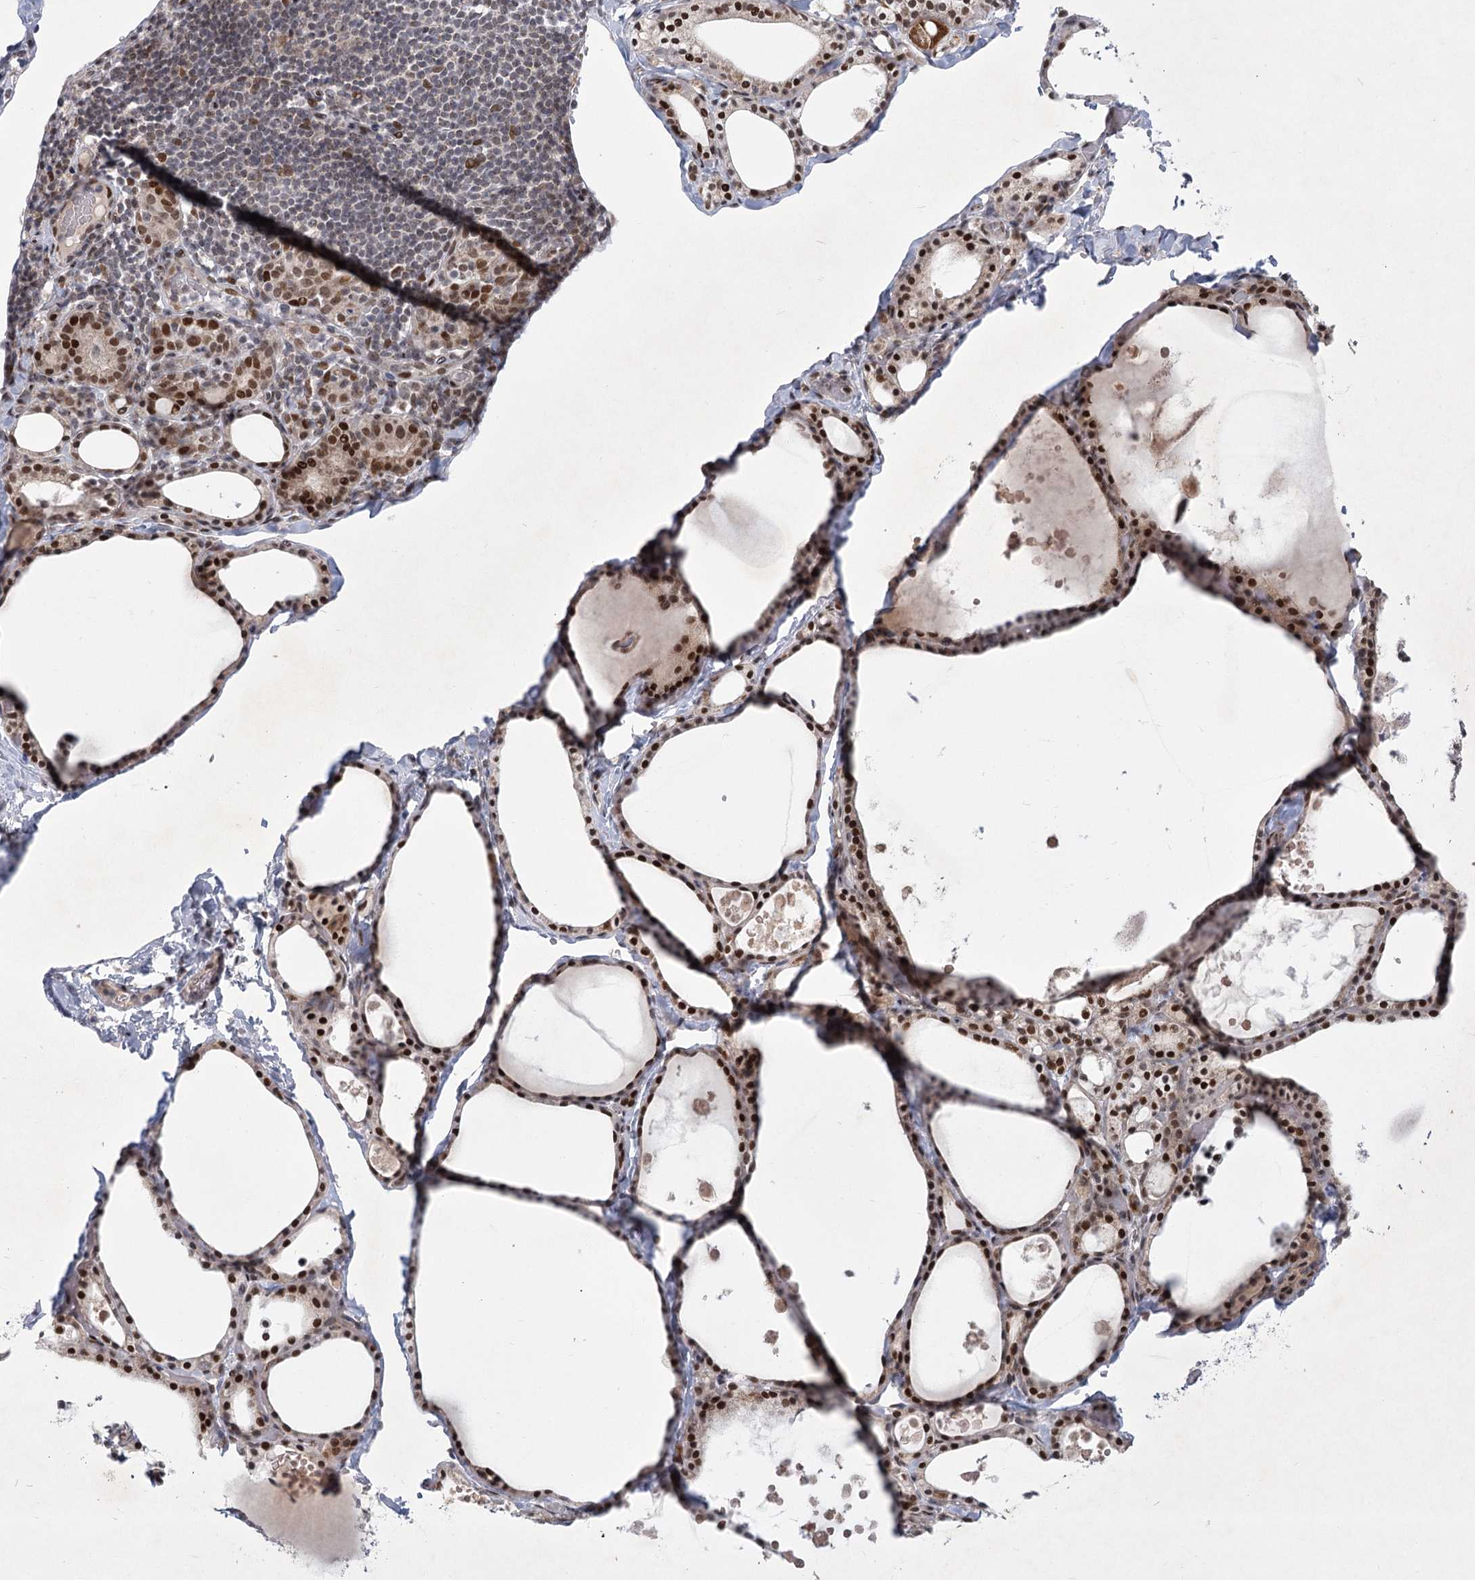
{"staining": {"intensity": "strong", "quantity": ">75%", "location": "nuclear"}, "tissue": "thyroid gland", "cell_type": "Glandular cells", "image_type": "normal", "snomed": [{"axis": "morphology", "description": "Normal tissue, NOS"}, {"axis": "topography", "description": "Thyroid gland"}], "caption": "Strong nuclear protein positivity is seen in about >75% of glandular cells in thyroid gland.", "gene": "CIB4", "patient": {"sex": "male", "age": 56}}